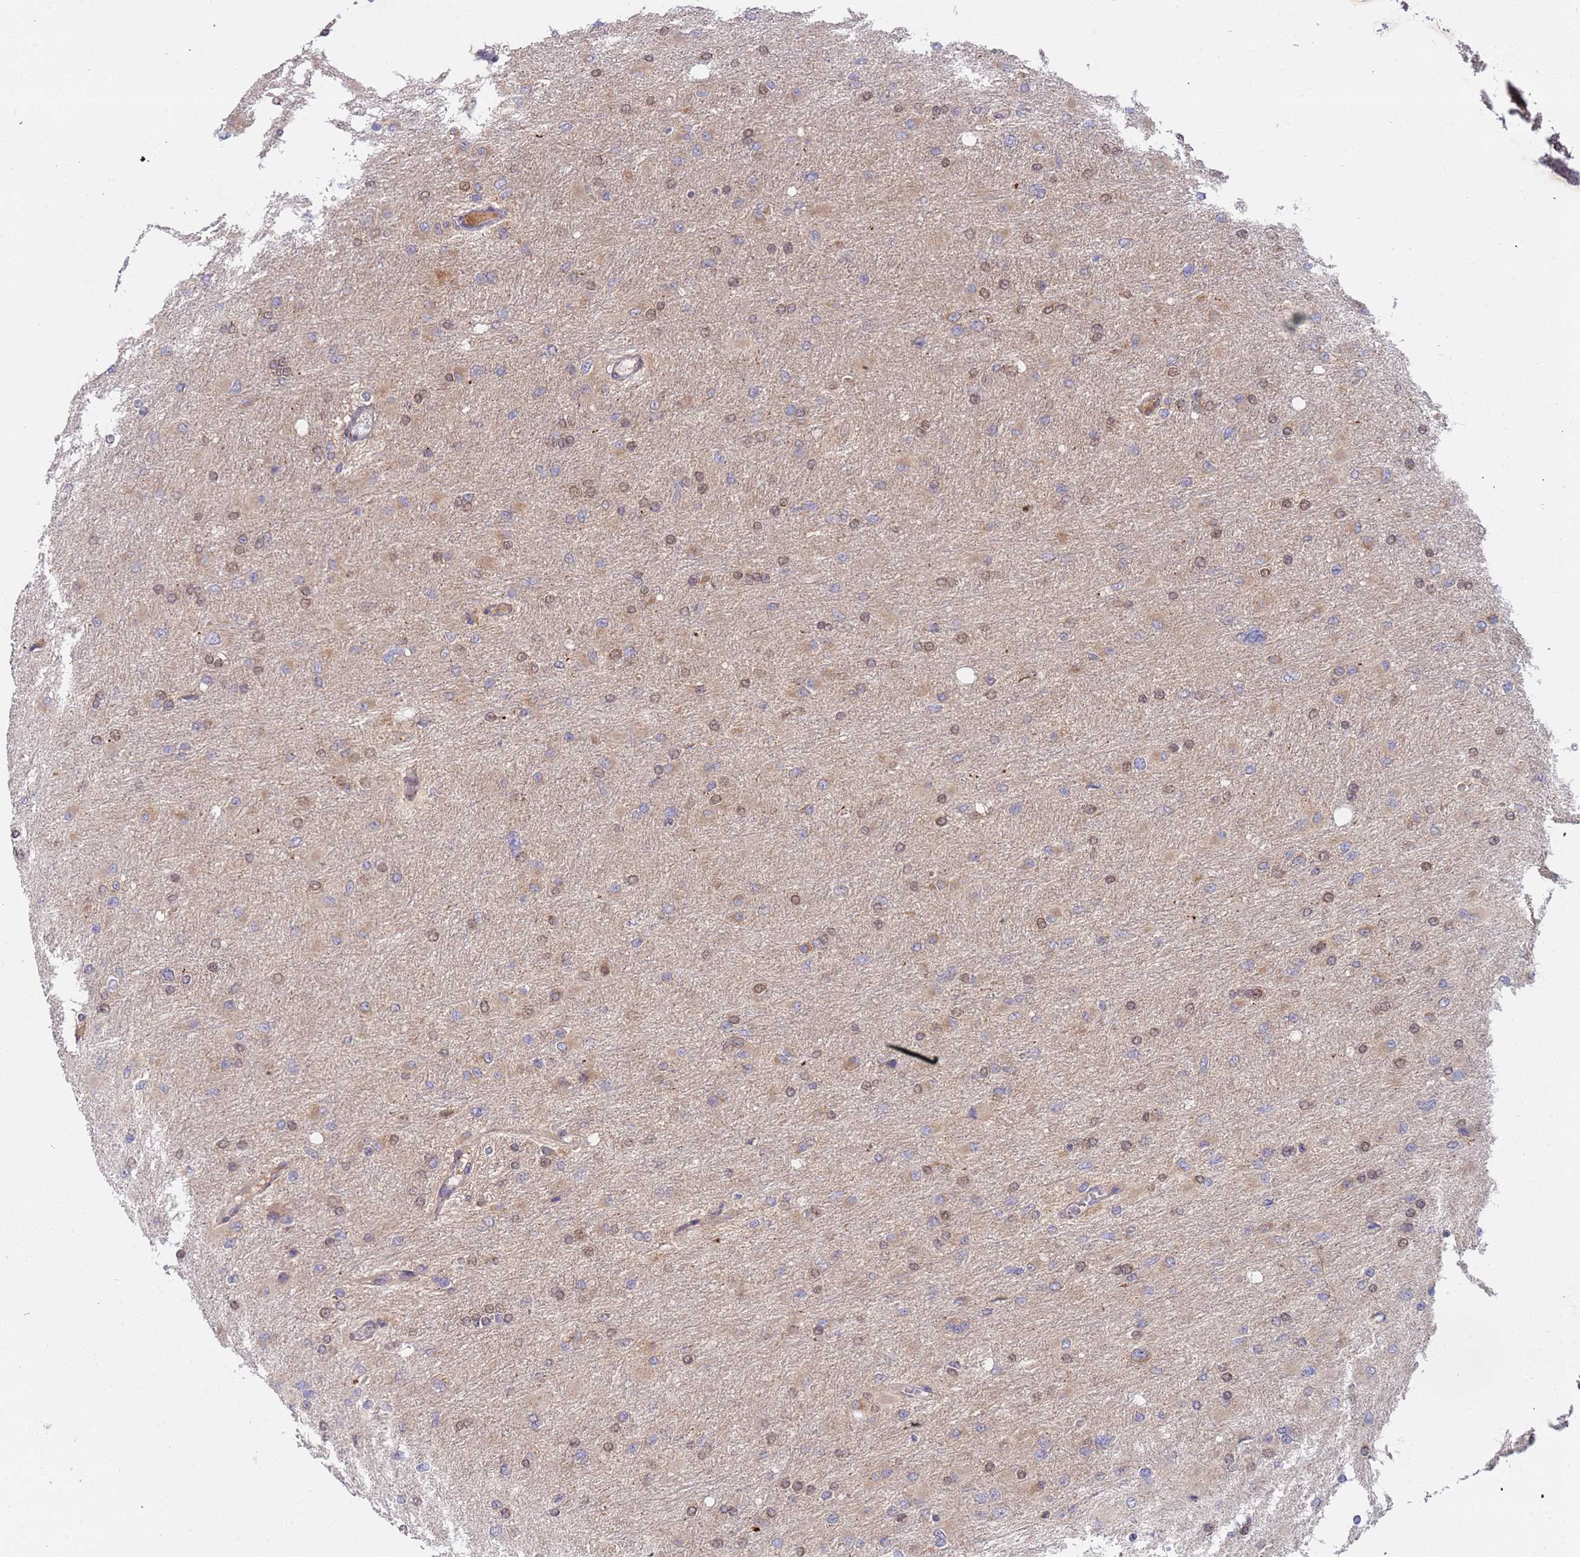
{"staining": {"intensity": "weak", "quantity": "25%-75%", "location": "cytoplasmic/membranous"}, "tissue": "glioma", "cell_type": "Tumor cells", "image_type": "cancer", "snomed": [{"axis": "morphology", "description": "Glioma, malignant, High grade"}, {"axis": "topography", "description": "Cerebral cortex"}], "caption": "The immunohistochemical stain highlights weak cytoplasmic/membranous staining in tumor cells of glioma tissue.", "gene": "OR5A2", "patient": {"sex": "female", "age": 36}}